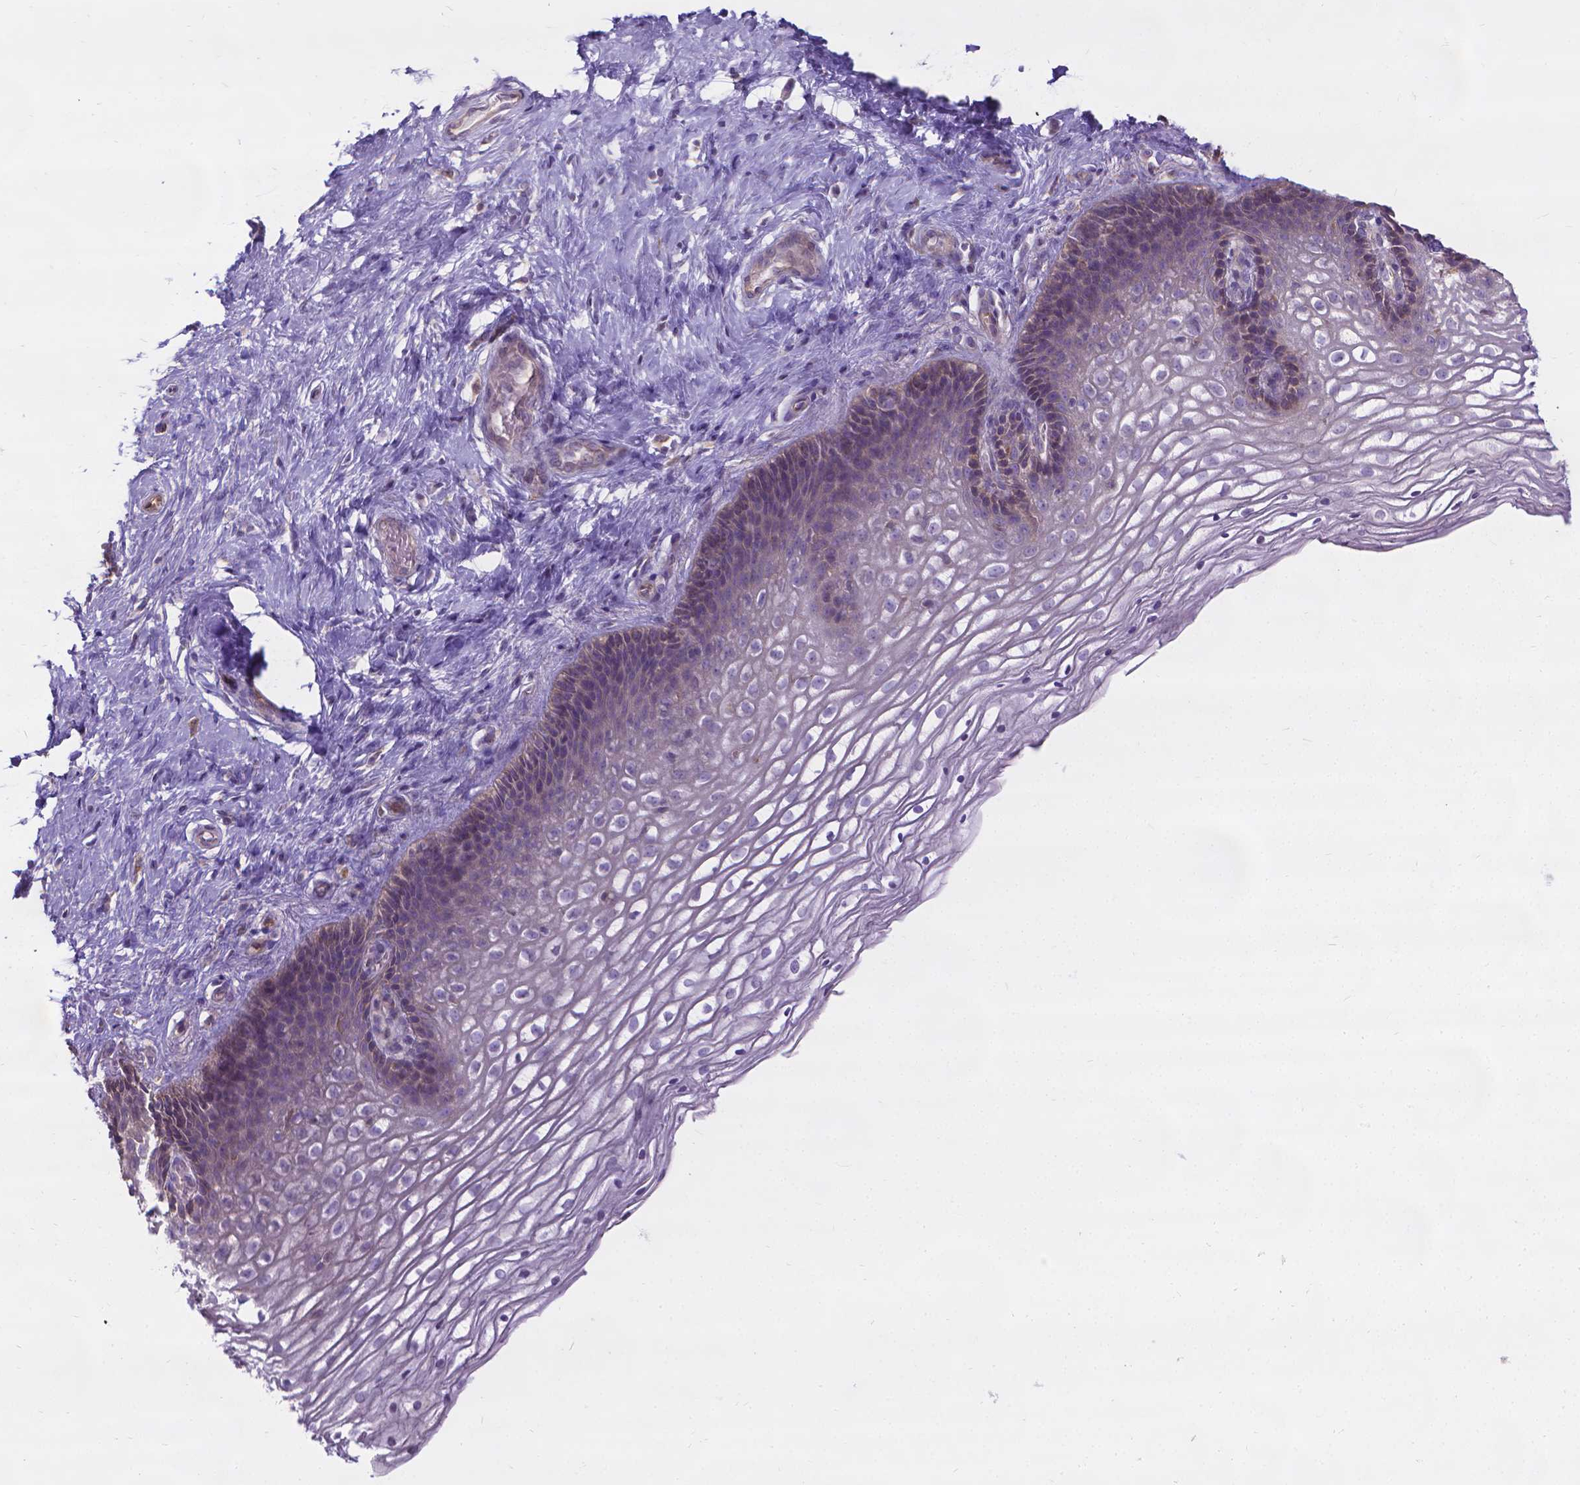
{"staining": {"intensity": "weak", "quantity": "25%-75%", "location": "cytoplasmic/membranous"}, "tissue": "cervix", "cell_type": "Glandular cells", "image_type": "normal", "snomed": [{"axis": "morphology", "description": "Normal tissue, NOS"}, {"axis": "topography", "description": "Cervix"}], "caption": "Protein staining by IHC demonstrates weak cytoplasmic/membranous positivity in approximately 25%-75% of glandular cells in normal cervix. (IHC, brightfield microscopy, high magnification).", "gene": "CFAP299", "patient": {"sex": "female", "age": 34}}